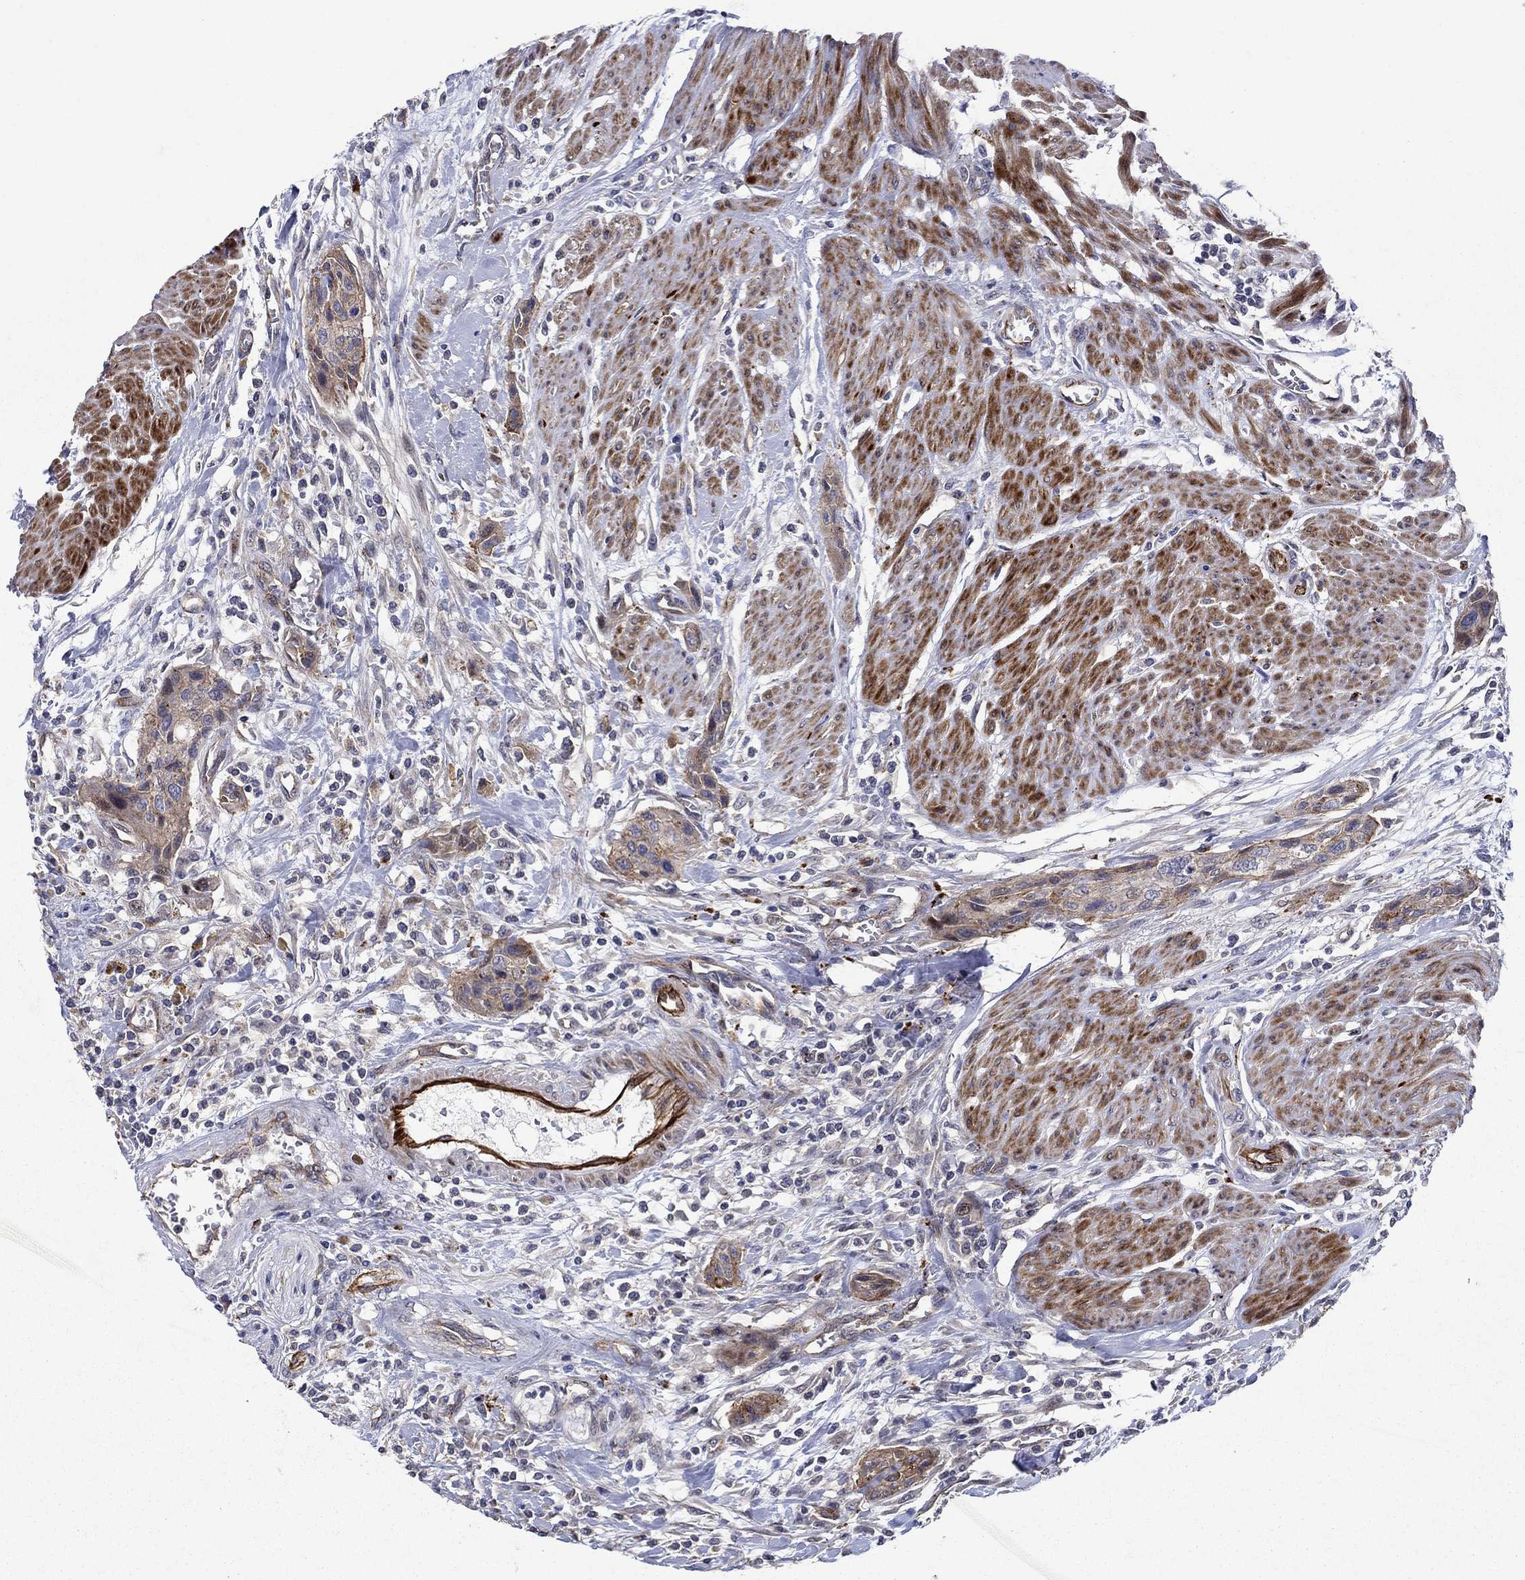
{"staining": {"intensity": "moderate", "quantity": "25%-75%", "location": "cytoplasmic/membranous"}, "tissue": "urothelial cancer", "cell_type": "Tumor cells", "image_type": "cancer", "snomed": [{"axis": "morphology", "description": "Urothelial carcinoma, High grade"}, {"axis": "topography", "description": "Urinary bladder"}], "caption": "Immunohistochemistry of high-grade urothelial carcinoma demonstrates medium levels of moderate cytoplasmic/membranous staining in approximately 25%-75% of tumor cells.", "gene": "SLC7A1", "patient": {"sex": "male", "age": 35}}